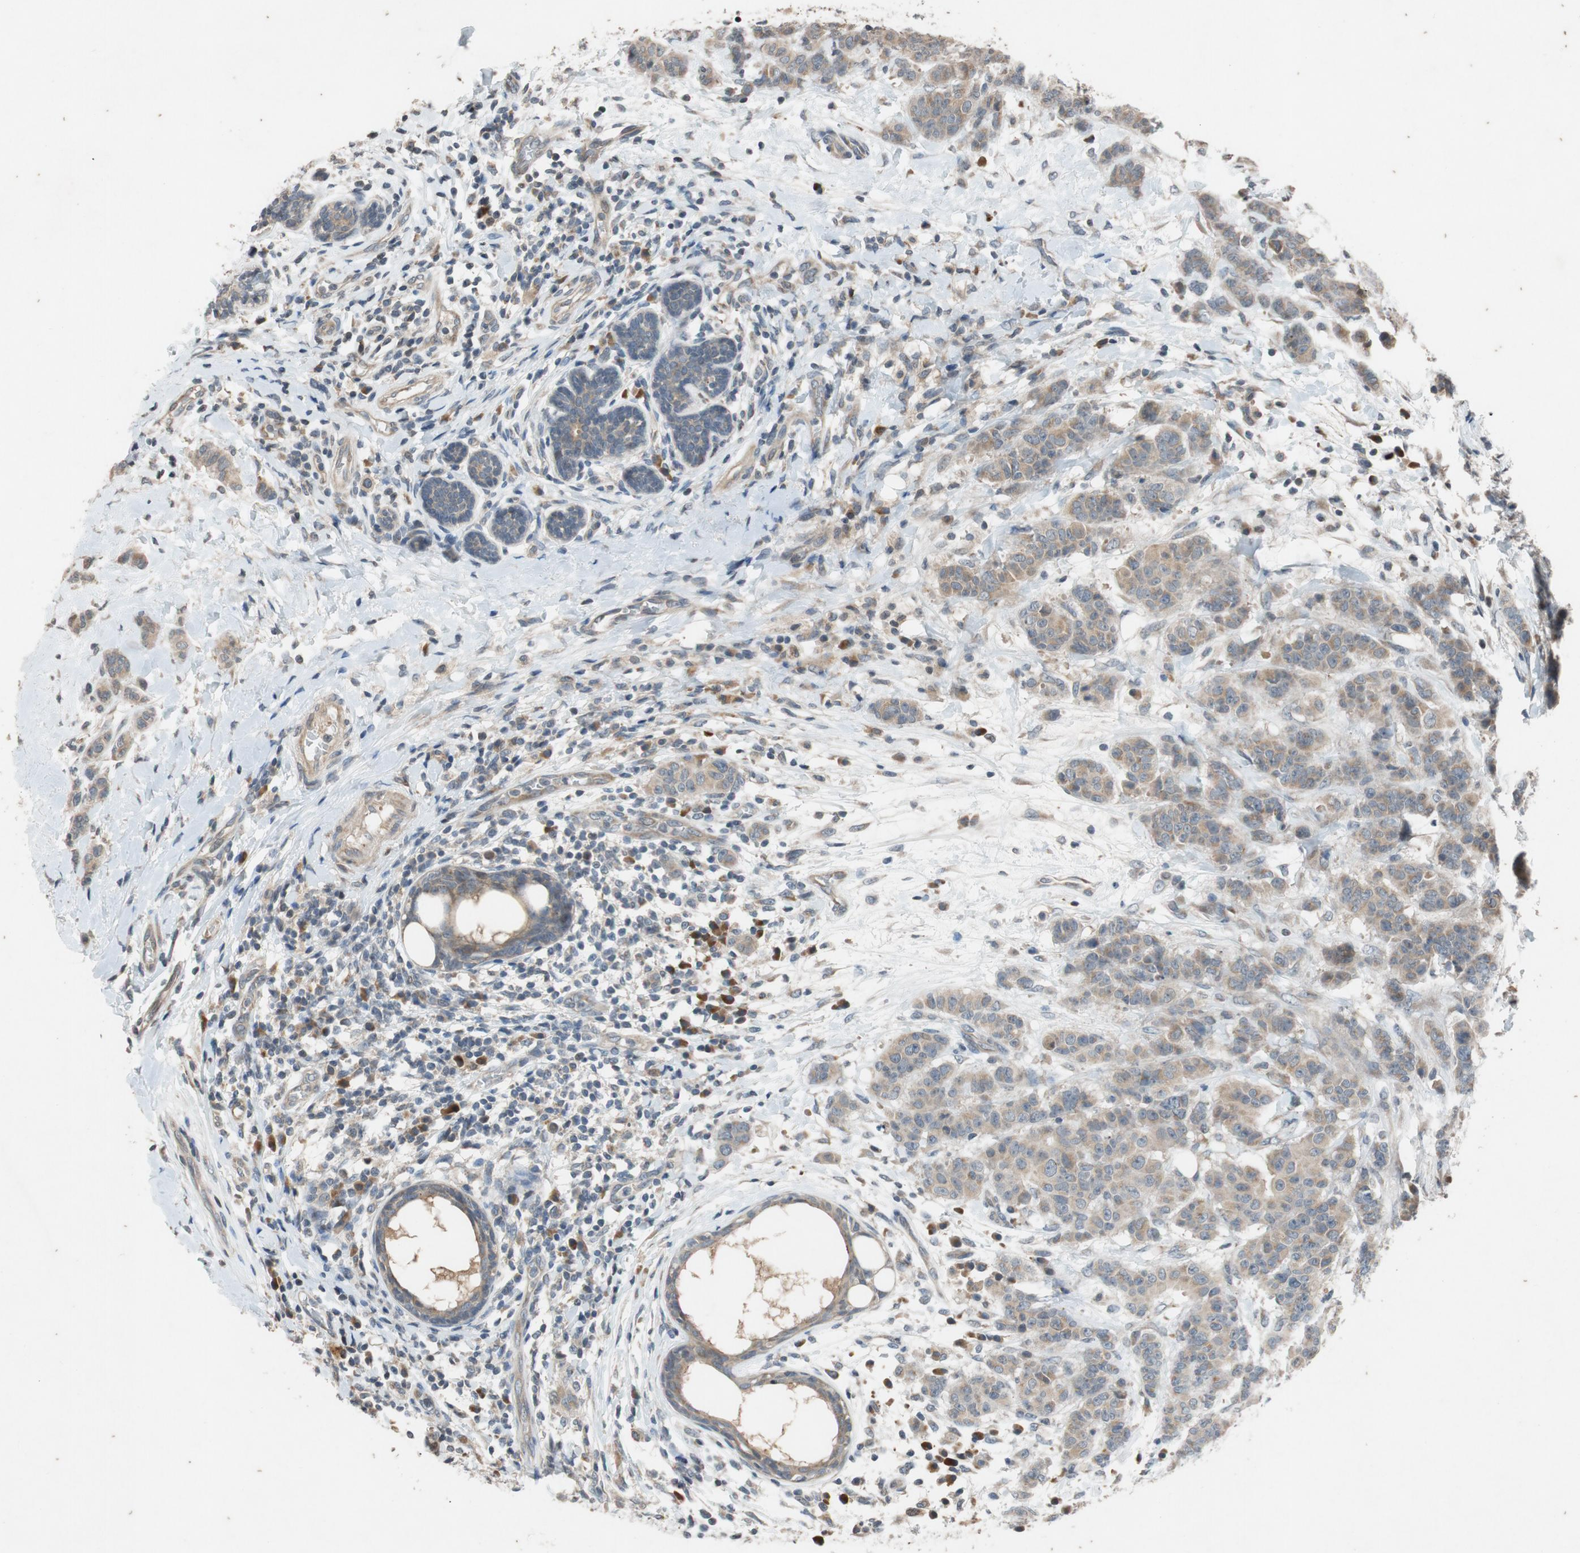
{"staining": {"intensity": "moderate", "quantity": ">75%", "location": "cytoplasmic/membranous"}, "tissue": "breast cancer", "cell_type": "Tumor cells", "image_type": "cancer", "snomed": [{"axis": "morphology", "description": "Duct carcinoma"}, {"axis": "topography", "description": "Breast"}], "caption": "Breast cancer stained with a protein marker shows moderate staining in tumor cells.", "gene": "ATP2C1", "patient": {"sex": "female", "age": 40}}